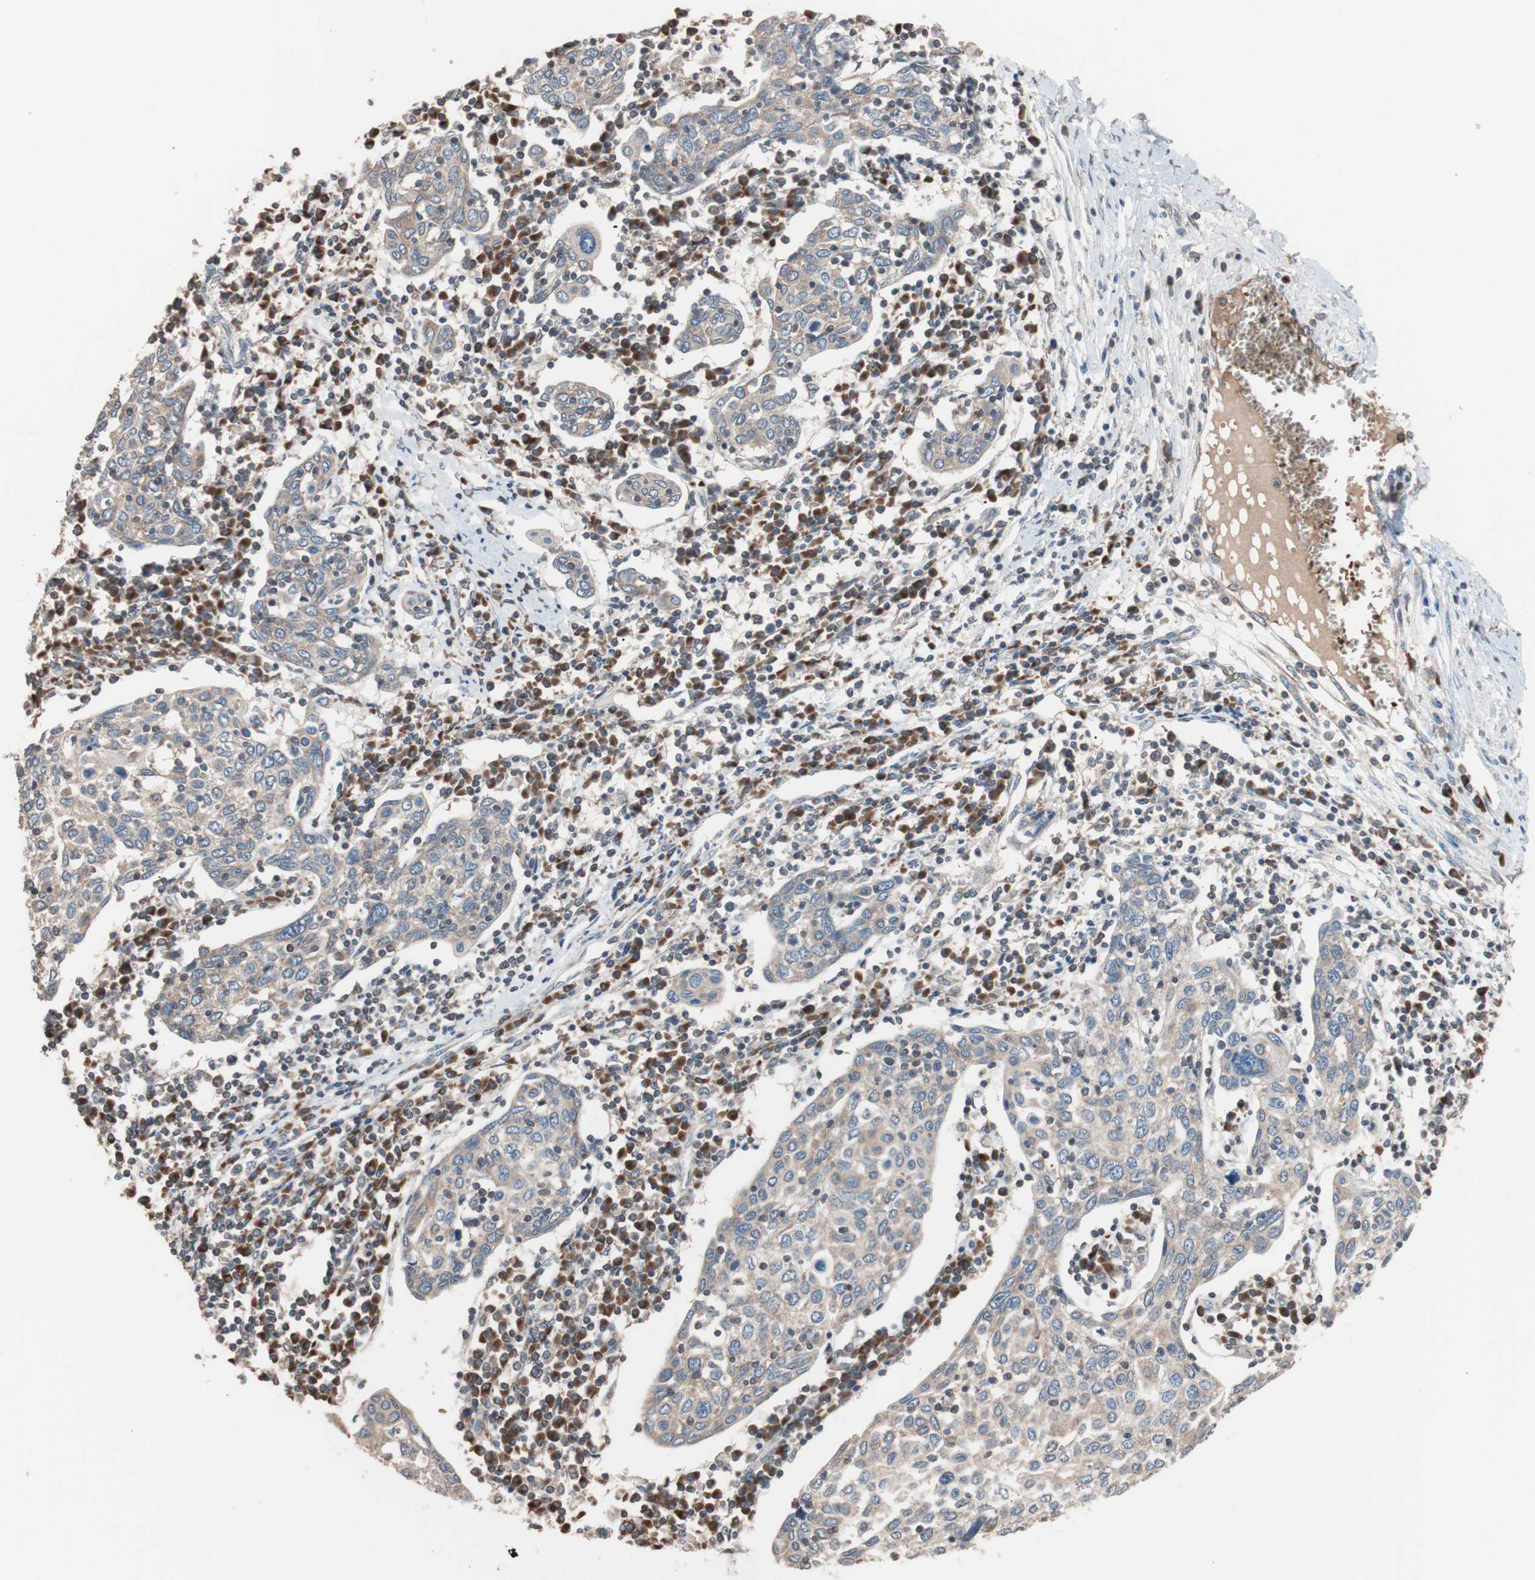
{"staining": {"intensity": "weak", "quantity": ">75%", "location": "cytoplasmic/membranous"}, "tissue": "cervical cancer", "cell_type": "Tumor cells", "image_type": "cancer", "snomed": [{"axis": "morphology", "description": "Squamous cell carcinoma, NOS"}, {"axis": "topography", "description": "Cervix"}], "caption": "A high-resolution photomicrograph shows immunohistochemistry (IHC) staining of squamous cell carcinoma (cervical), which demonstrates weak cytoplasmic/membranous staining in about >75% of tumor cells. Nuclei are stained in blue.", "gene": "GLYCTK", "patient": {"sex": "female", "age": 40}}